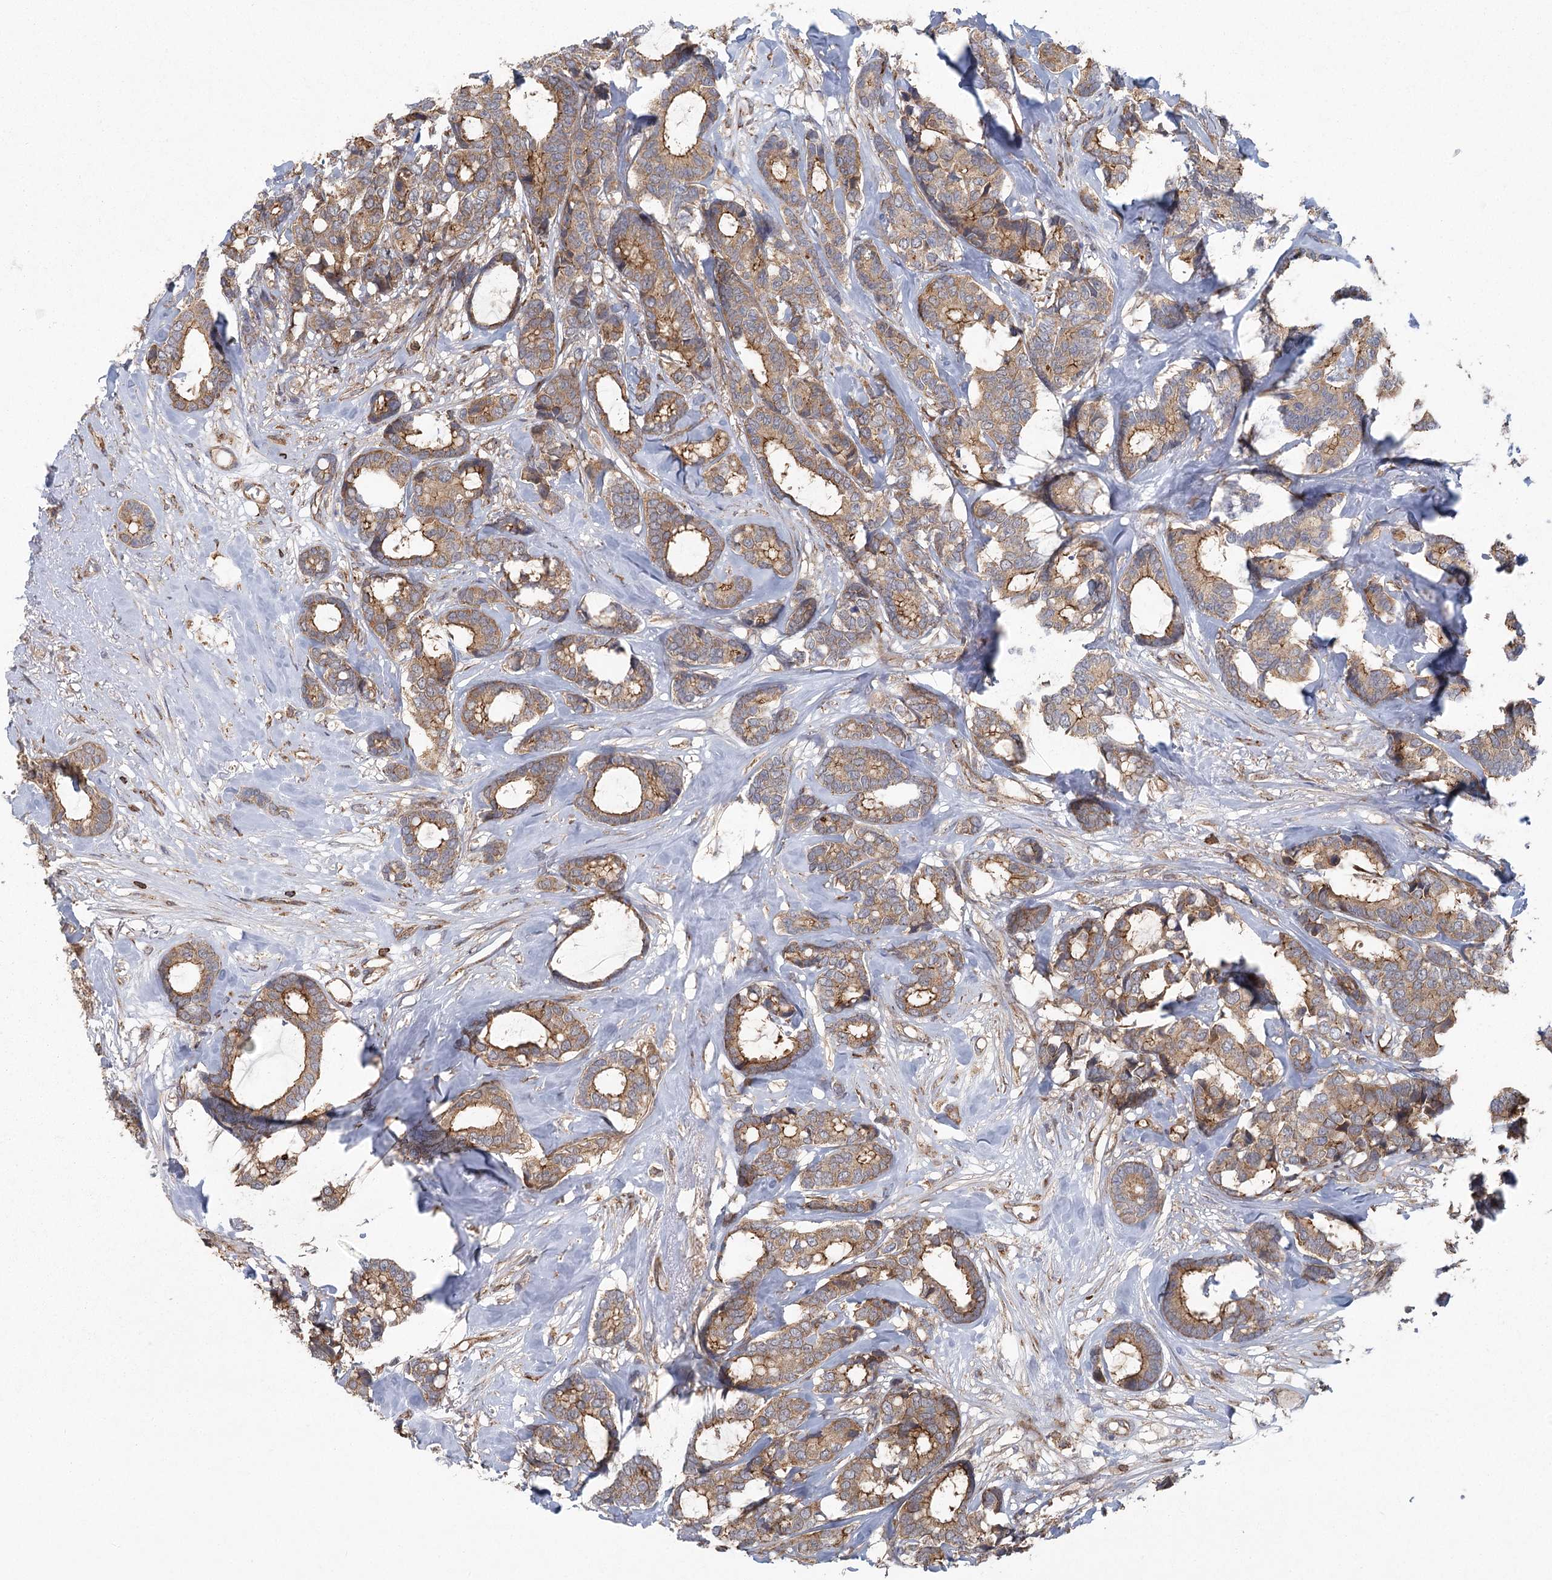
{"staining": {"intensity": "moderate", "quantity": ">75%", "location": "cytoplasmic/membranous"}, "tissue": "breast cancer", "cell_type": "Tumor cells", "image_type": "cancer", "snomed": [{"axis": "morphology", "description": "Duct carcinoma"}, {"axis": "topography", "description": "Breast"}], "caption": "Breast cancer stained for a protein (brown) reveals moderate cytoplasmic/membranous positive staining in about >75% of tumor cells.", "gene": "PLEKHA7", "patient": {"sex": "female", "age": 87}}